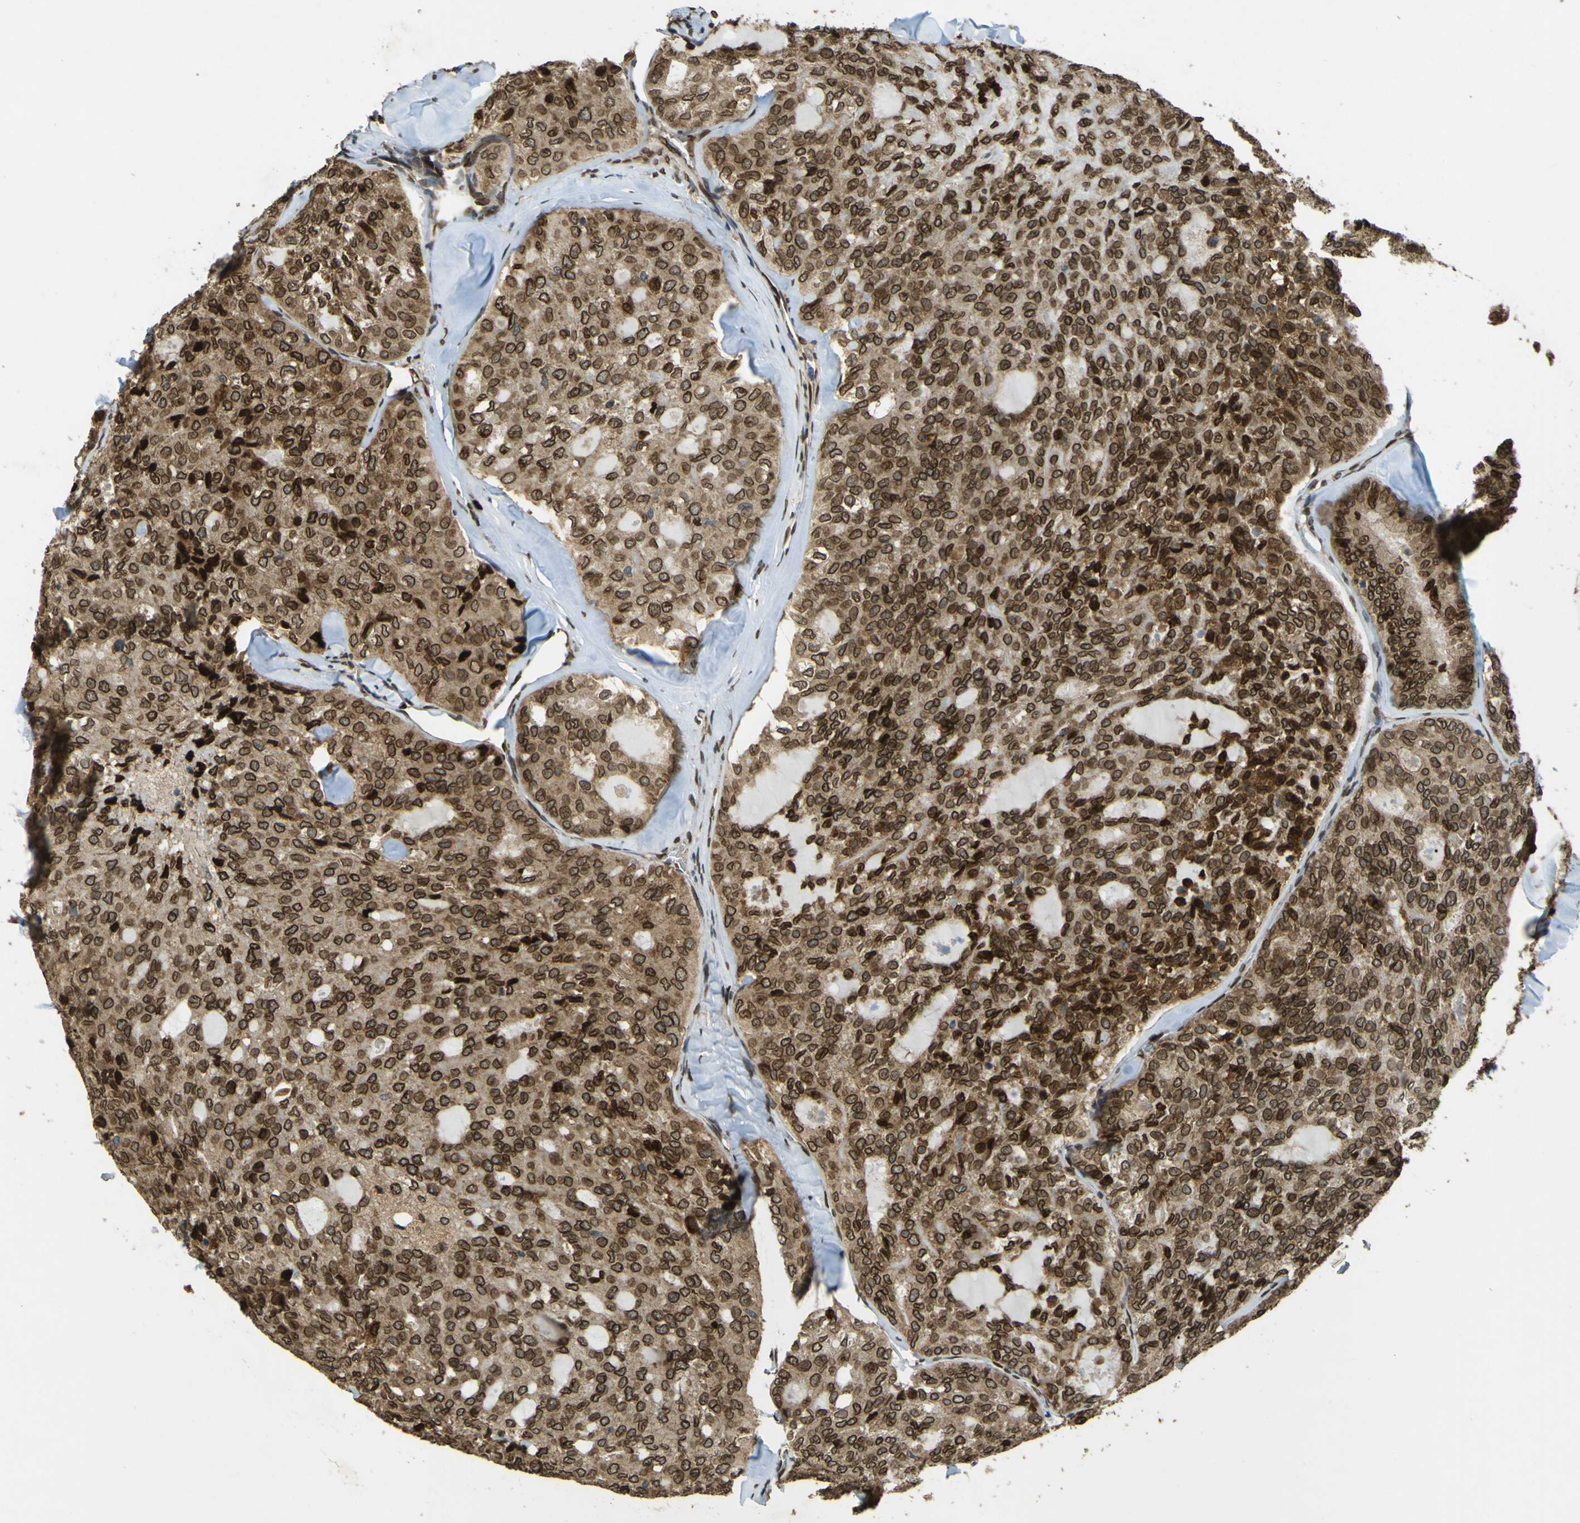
{"staining": {"intensity": "strong", "quantity": ">75%", "location": "cytoplasmic/membranous,nuclear"}, "tissue": "thyroid cancer", "cell_type": "Tumor cells", "image_type": "cancer", "snomed": [{"axis": "morphology", "description": "Follicular adenoma carcinoma, NOS"}, {"axis": "topography", "description": "Thyroid gland"}], "caption": "Human thyroid follicular adenoma carcinoma stained for a protein (brown) shows strong cytoplasmic/membranous and nuclear positive positivity in approximately >75% of tumor cells.", "gene": "GALNT1", "patient": {"sex": "male", "age": 75}}